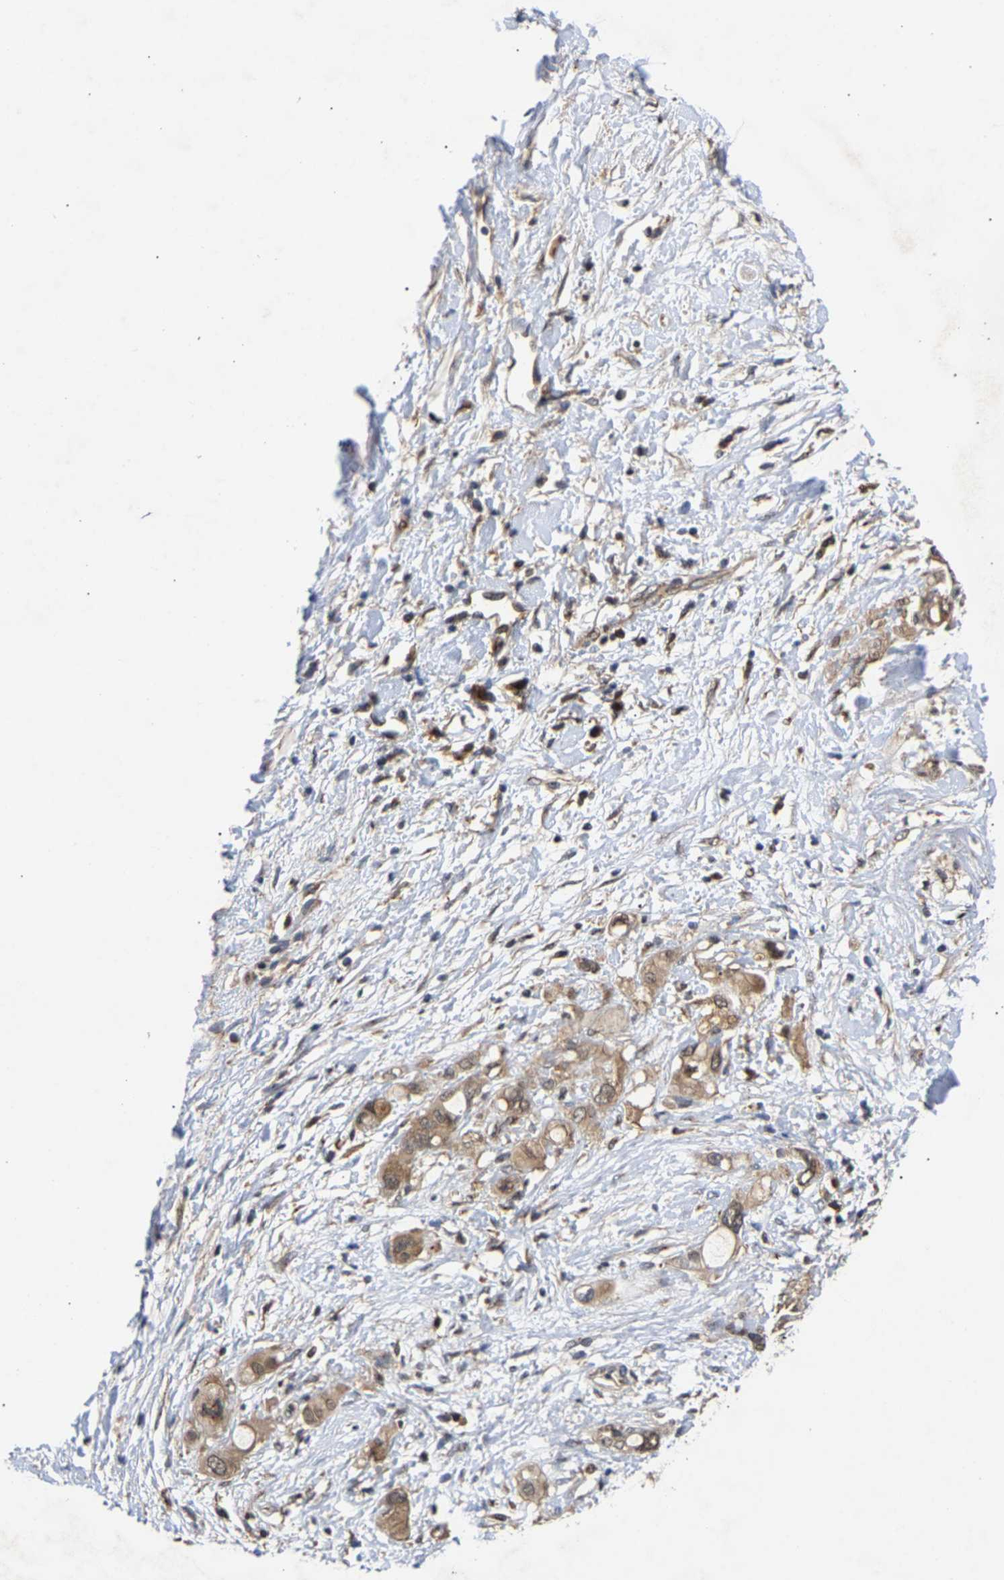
{"staining": {"intensity": "moderate", "quantity": ">75%", "location": "cytoplasmic/membranous"}, "tissue": "pancreatic cancer", "cell_type": "Tumor cells", "image_type": "cancer", "snomed": [{"axis": "morphology", "description": "Adenocarcinoma, NOS"}, {"axis": "topography", "description": "Pancreas"}], "caption": "A brown stain shows moderate cytoplasmic/membranous staining of a protein in adenocarcinoma (pancreatic) tumor cells.", "gene": "CLIP2", "patient": {"sex": "female", "age": 56}}